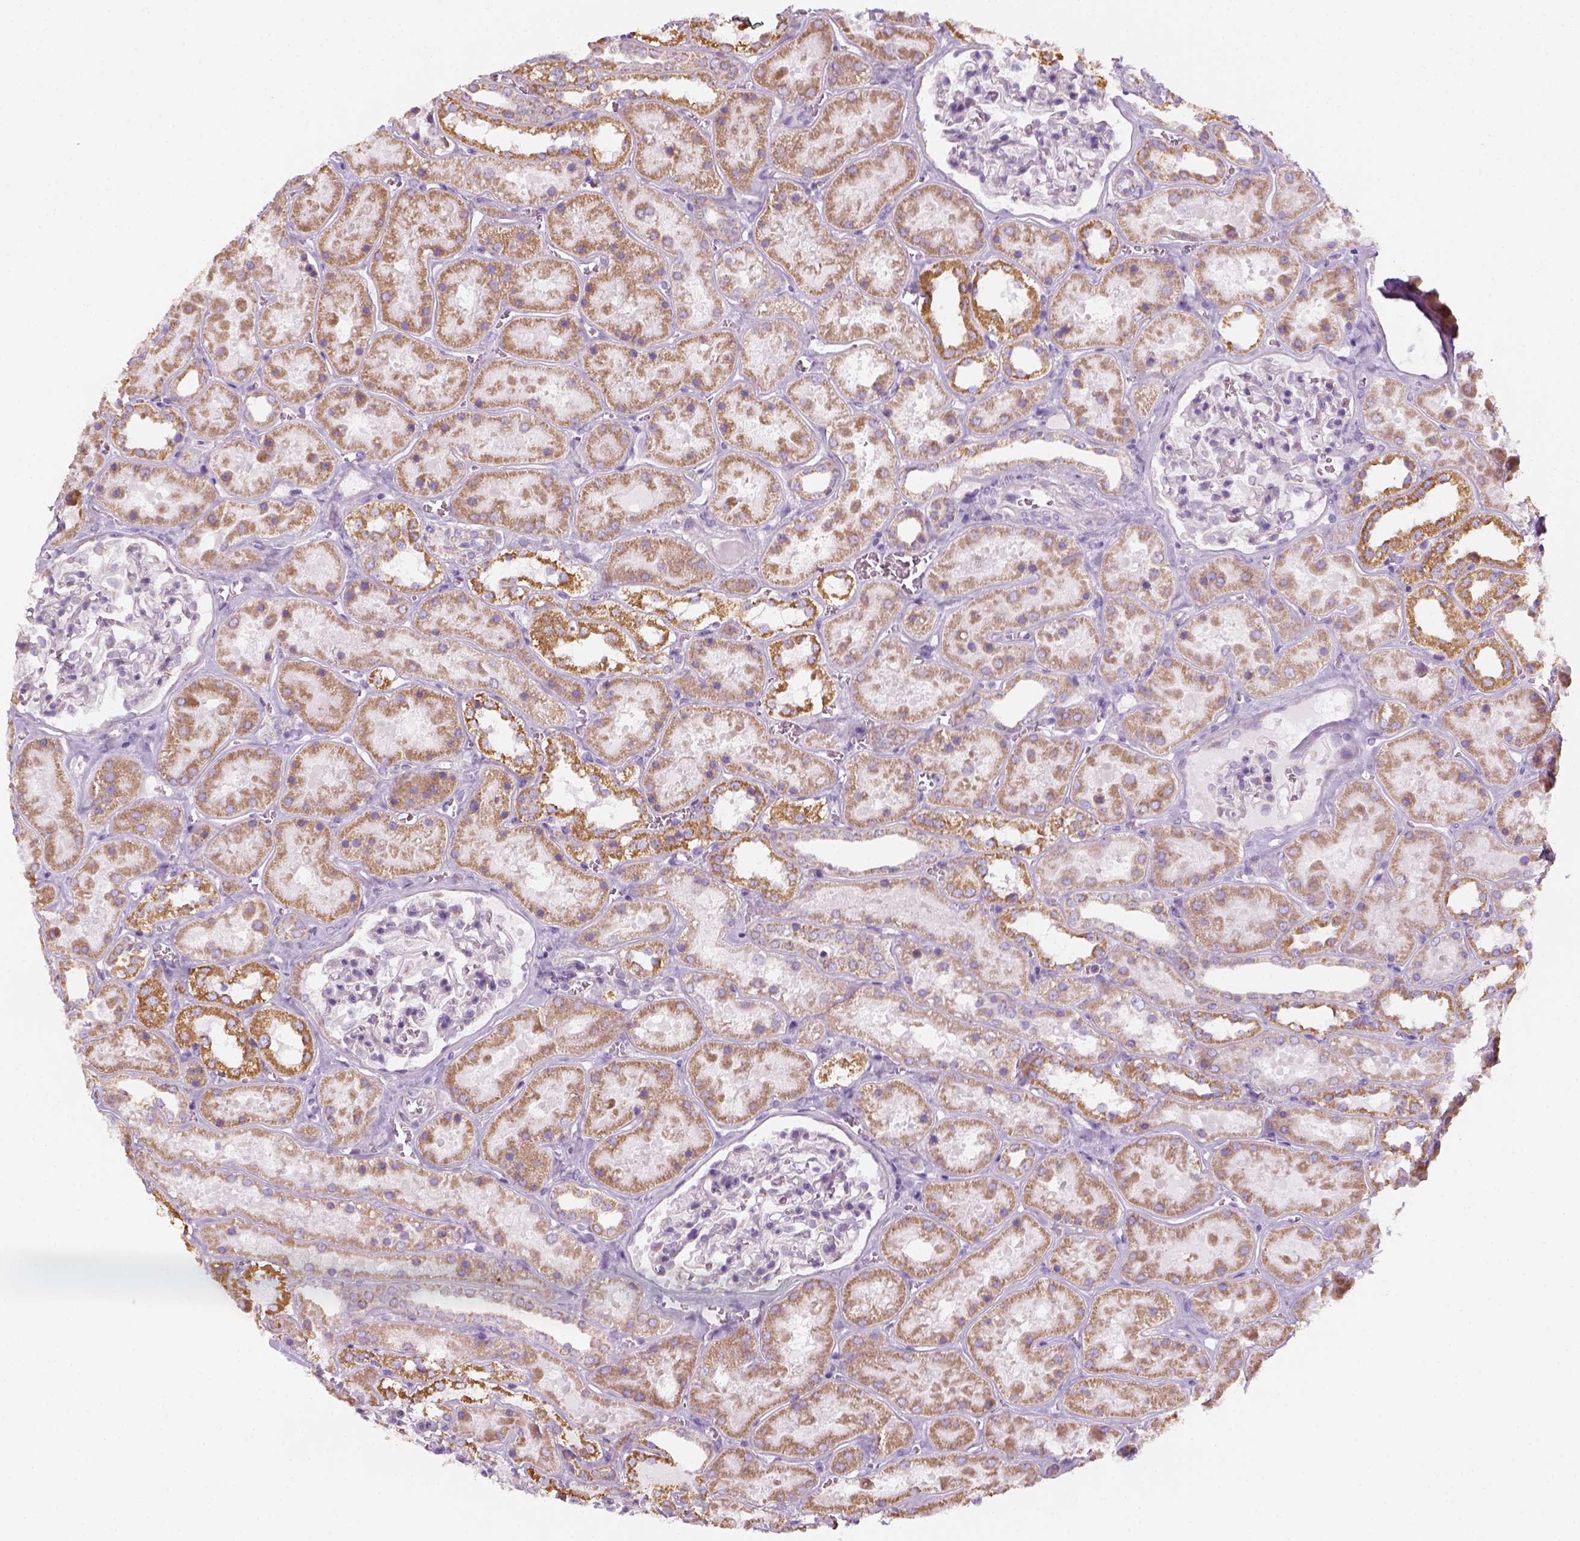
{"staining": {"intensity": "negative", "quantity": "none", "location": "none"}, "tissue": "kidney", "cell_type": "Cells in glomeruli", "image_type": "normal", "snomed": [{"axis": "morphology", "description": "Normal tissue, NOS"}, {"axis": "topography", "description": "Kidney"}], "caption": "The immunohistochemistry (IHC) photomicrograph has no significant positivity in cells in glomeruli of kidney.", "gene": "AWAT2", "patient": {"sex": "female", "age": 41}}